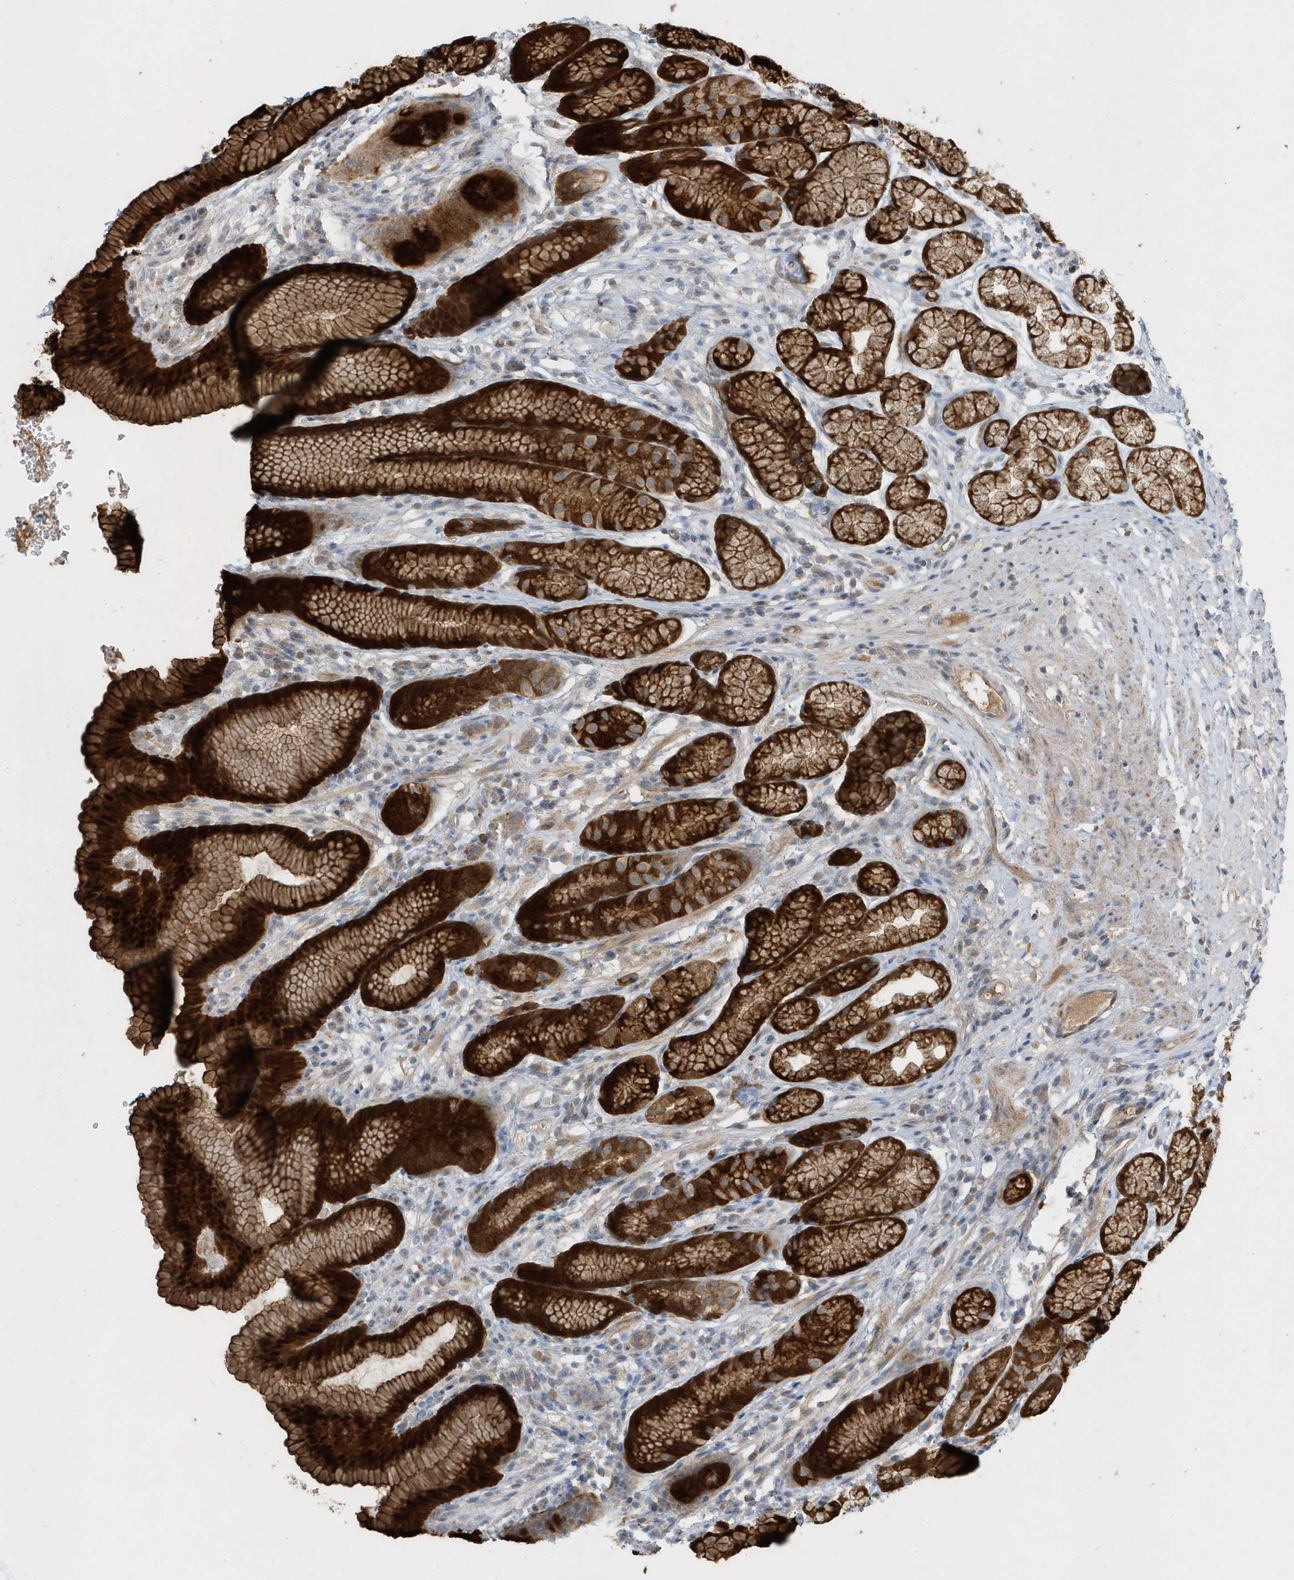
{"staining": {"intensity": "strong", "quantity": ">75%", "location": "cytoplasmic/membranous"}, "tissue": "stomach", "cell_type": "Glandular cells", "image_type": "normal", "snomed": [{"axis": "morphology", "description": "Normal tissue, NOS"}, {"axis": "topography", "description": "Stomach"}], "caption": "Immunohistochemistry histopathology image of unremarkable stomach stained for a protein (brown), which demonstrates high levels of strong cytoplasmic/membranous positivity in about >75% of glandular cells.", "gene": "USP53", "patient": {"sex": "male", "age": 42}}